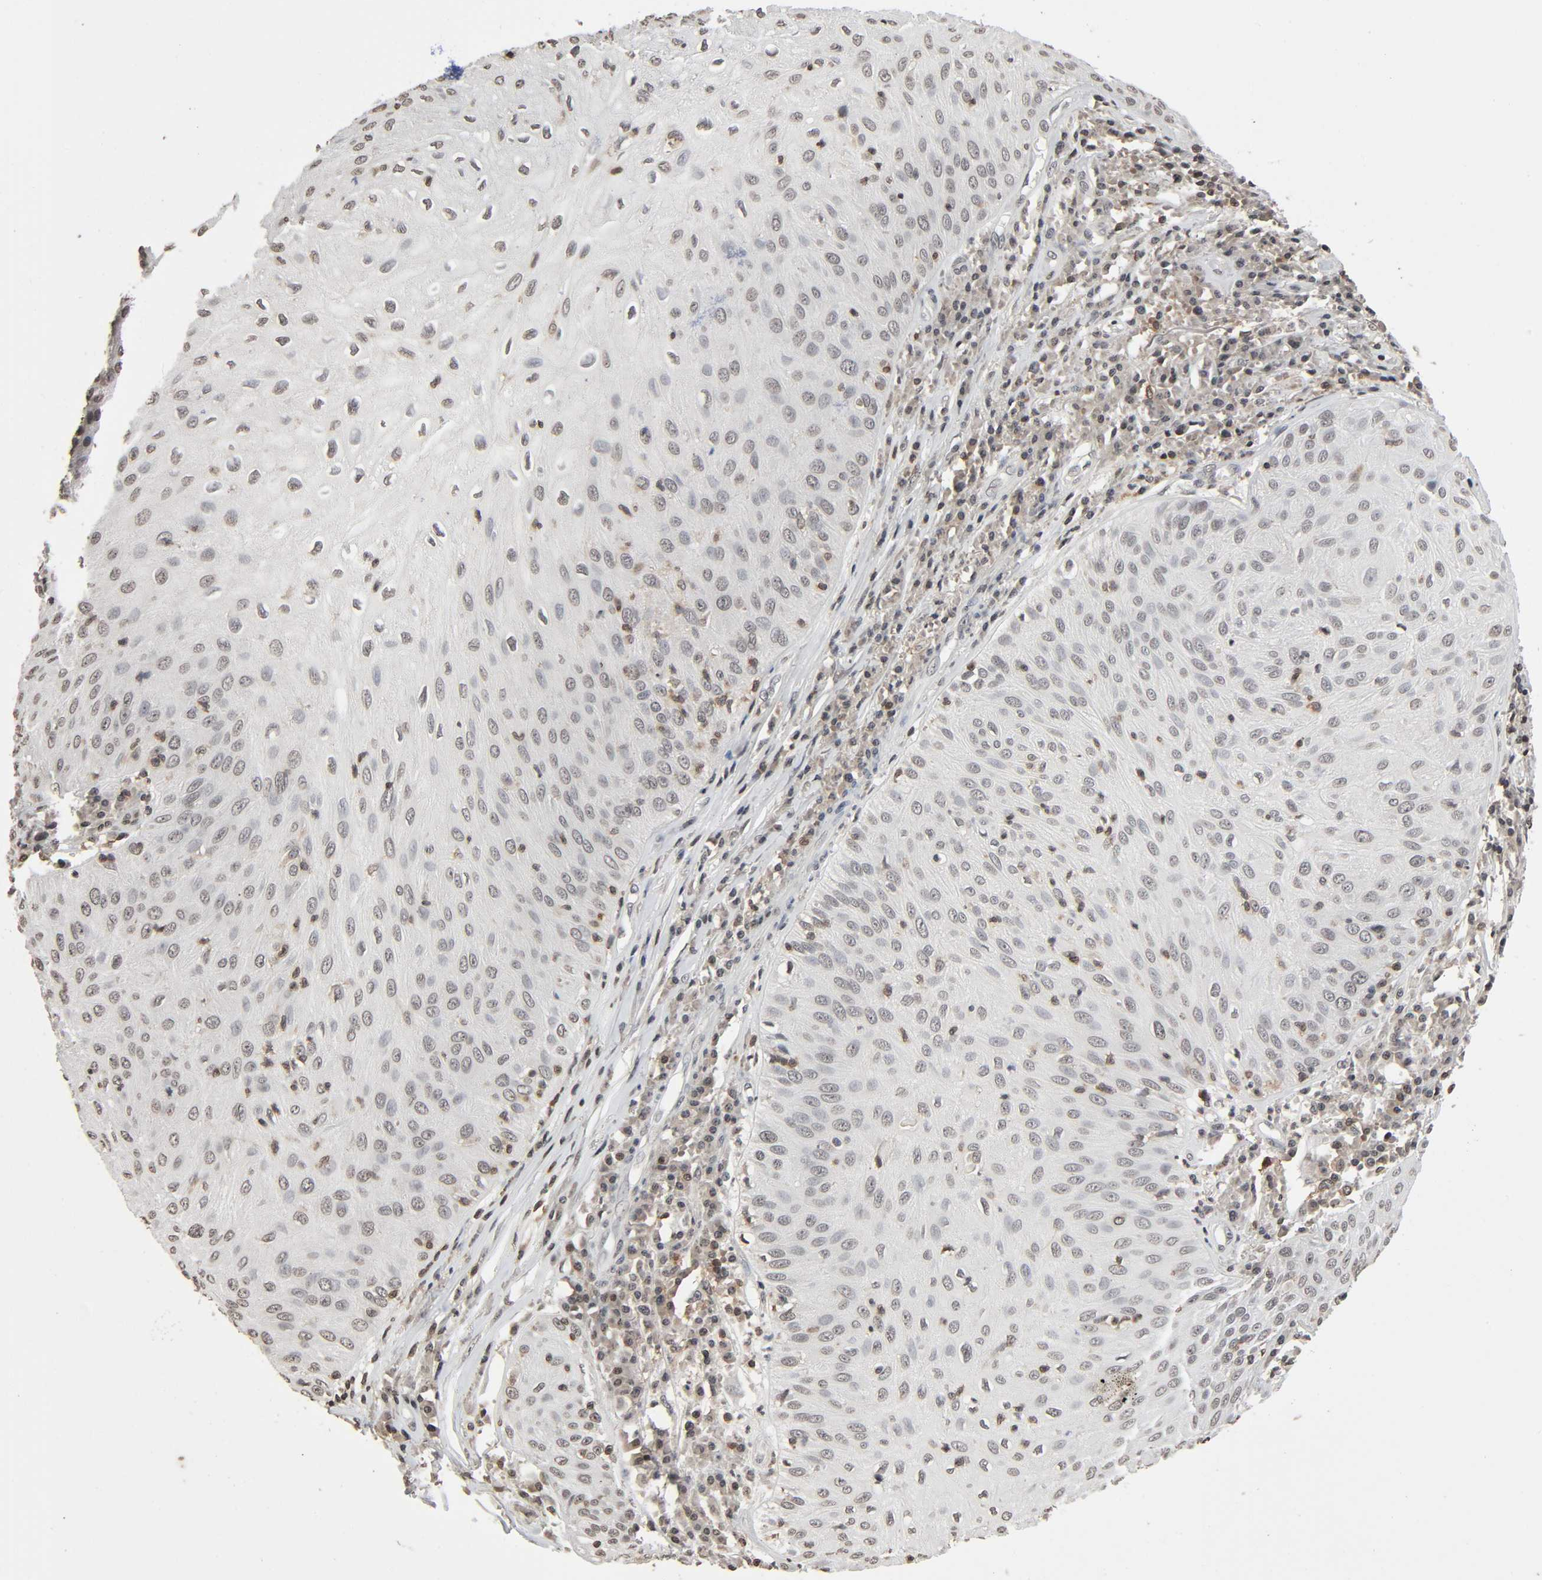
{"staining": {"intensity": "negative", "quantity": "none", "location": "none"}, "tissue": "skin cancer", "cell_type": "Tumor cells", "image_type": "cancer", "snomed": [{"axis": "morphology", "description": "Squamous cell carcinoma, NOS"}, {"axis": "topography", "description": "Skin"}], "caption": "Human skin cancer stained for a protein using immunohistochemistry shows no positivity in tumor cells.", "gene": "STK4", "patient": {"sex": "male", "age": 65}}